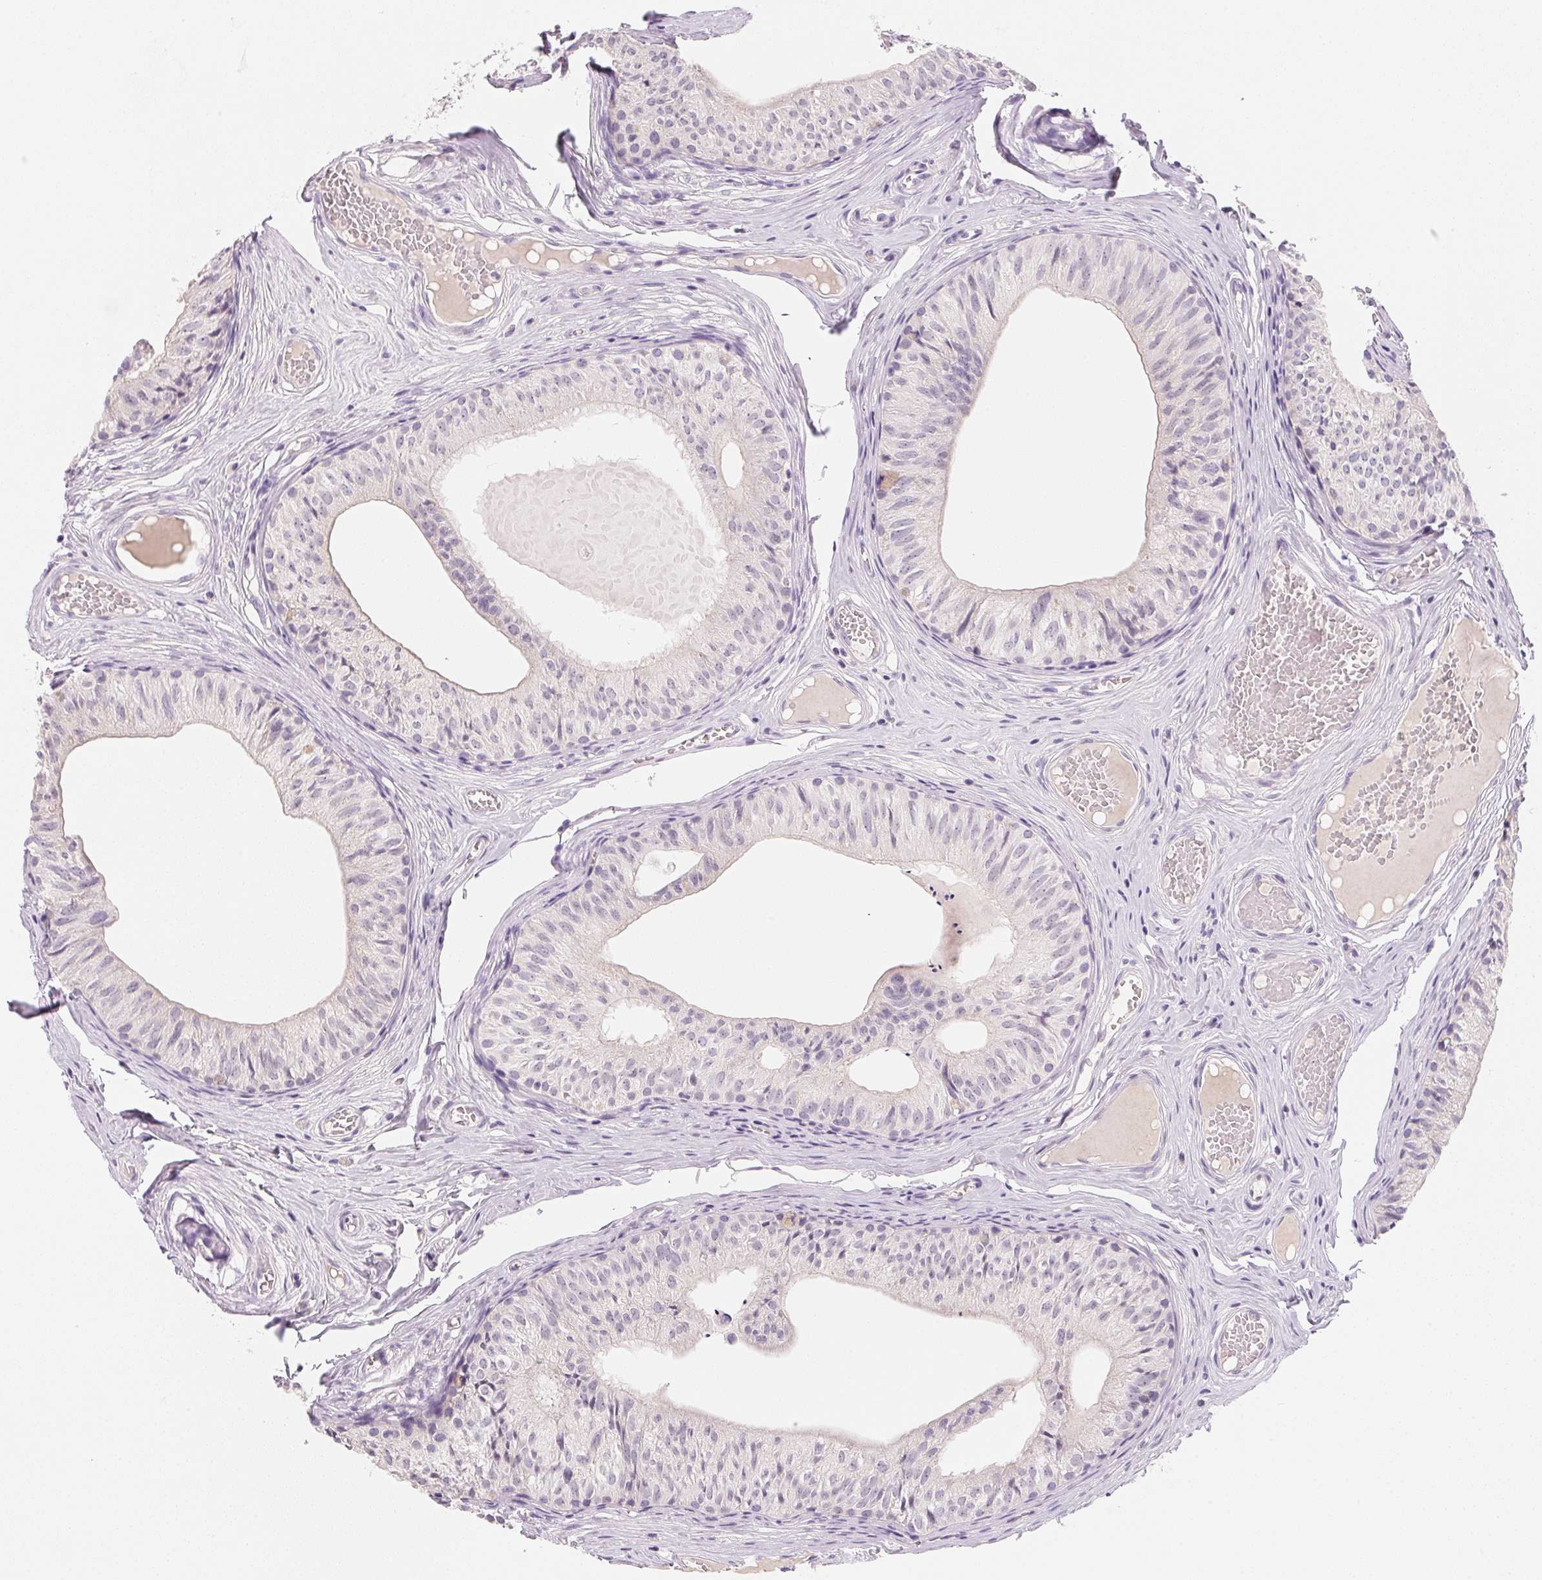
{"staining": {"intensity": "negative", "quantity": "none", "location": "none"}, "tissue": "epididymis", "cell_type": "Glandular cells", "image_type": "normal", "snomed": [{"axis": "morphology", "description": "Normal tissue, NOS"}, {"axis": "topography", "description": "Epididymis"}], "caption": "Immunohistochemistry of unremarkable epididymis displays no expression in glandular cells.", "gene": "MCOLN3", "patient": {"sex": "male", "age": 25}}